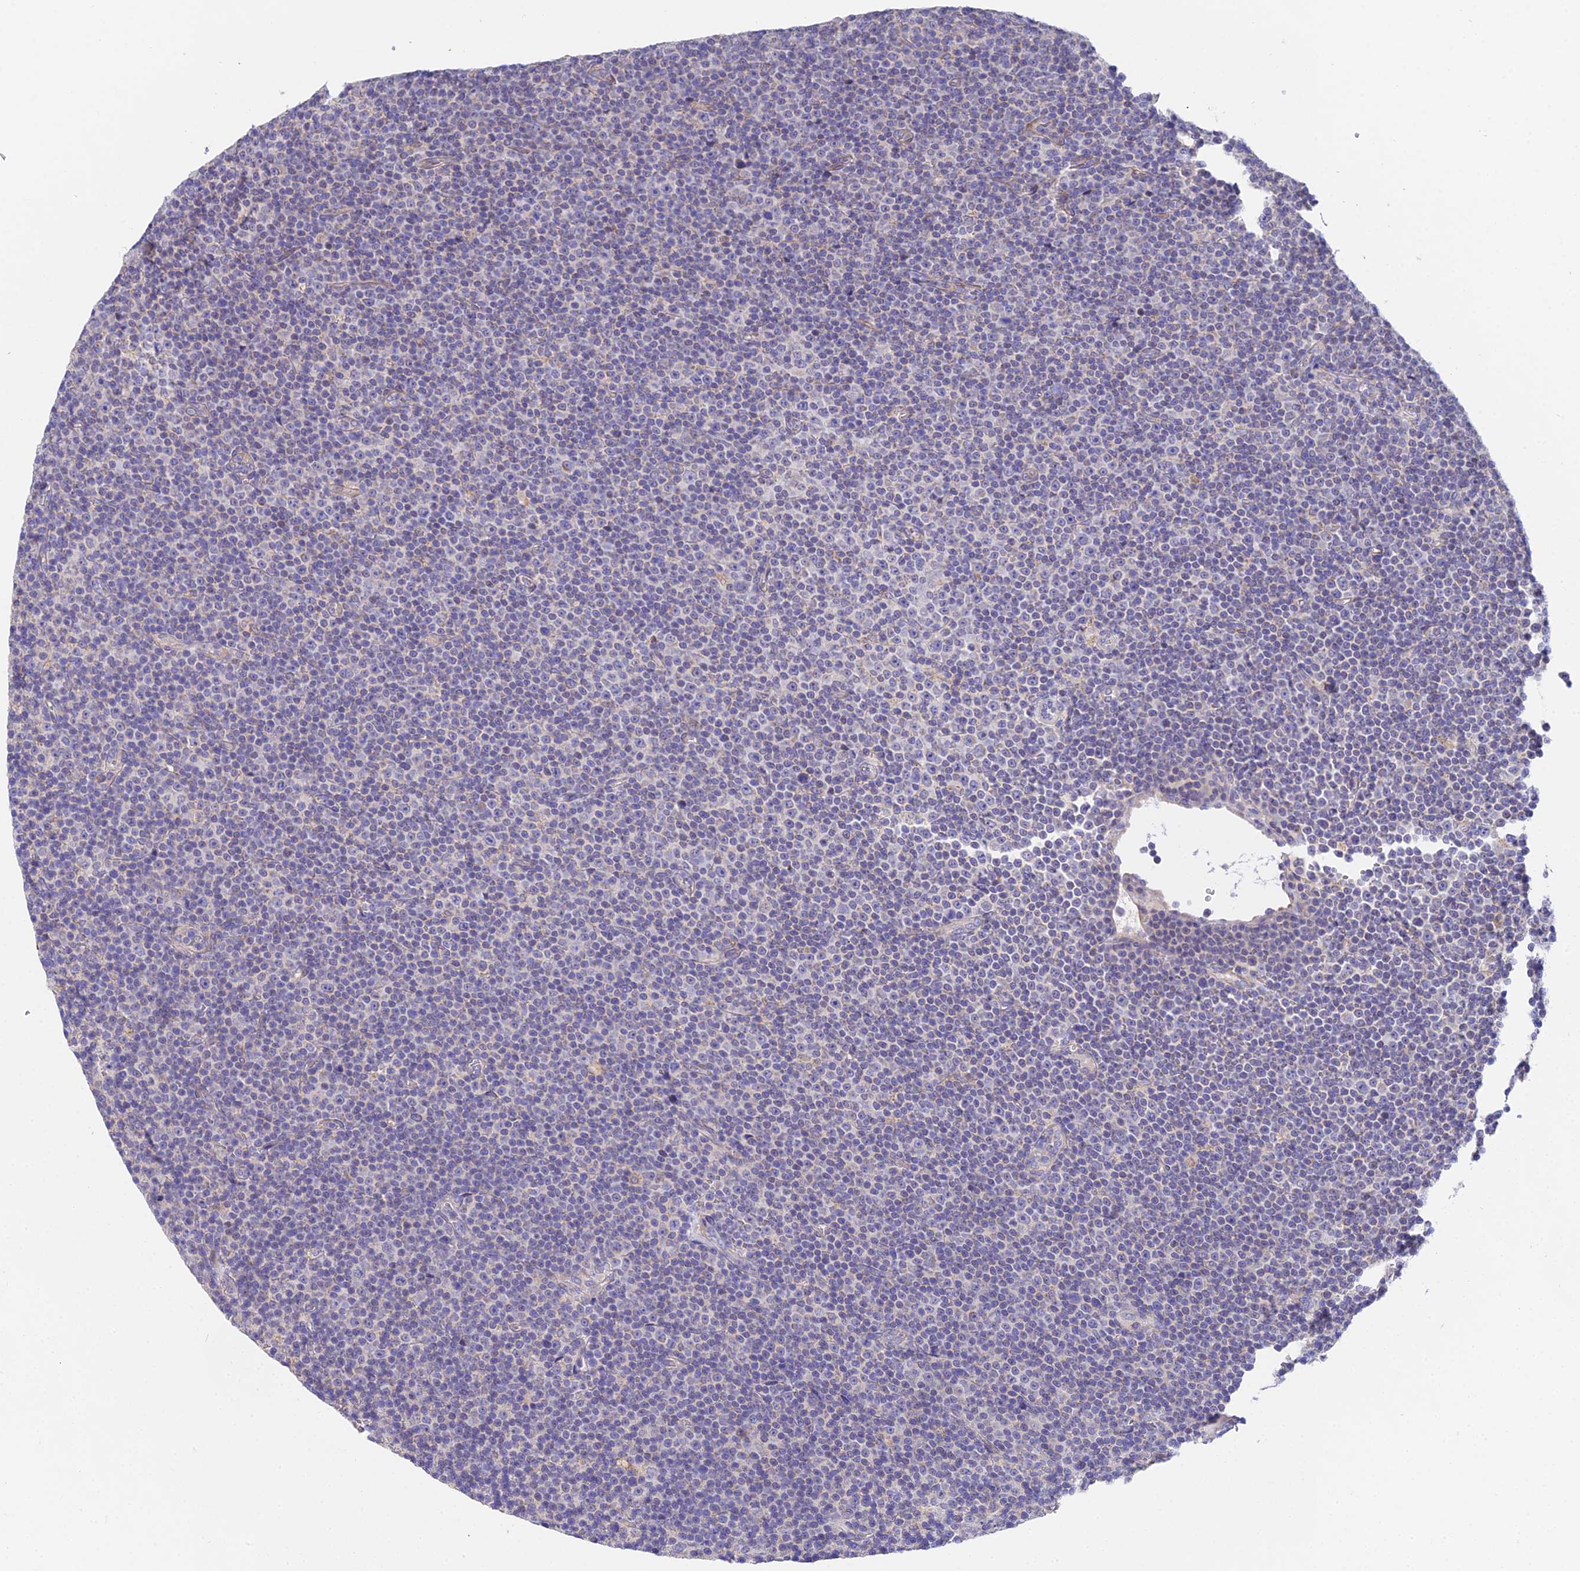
{"staining": {"intensity": "negative", "quantity": "none", "location": "none"}, "tissue": "lymphoma", "cell_type": "Tumor cells", "image_type": "cancer", "snomed": [{"axis": "morphology", "description": "Malignant lymphoma, non-Hodgkin's type, Low grade"}, {"axis": "topography", "description": "Lymph node"}], "caption": "DAB (3,3'-diaminobenzidine) immunohistochemical staining of human low-grade malignant lymphoma, non-Hodgkin's type displays no significant staining in tumor cells.", "gene": "PPP2R2C", "patient": {"sex": "female", "age": 67}}